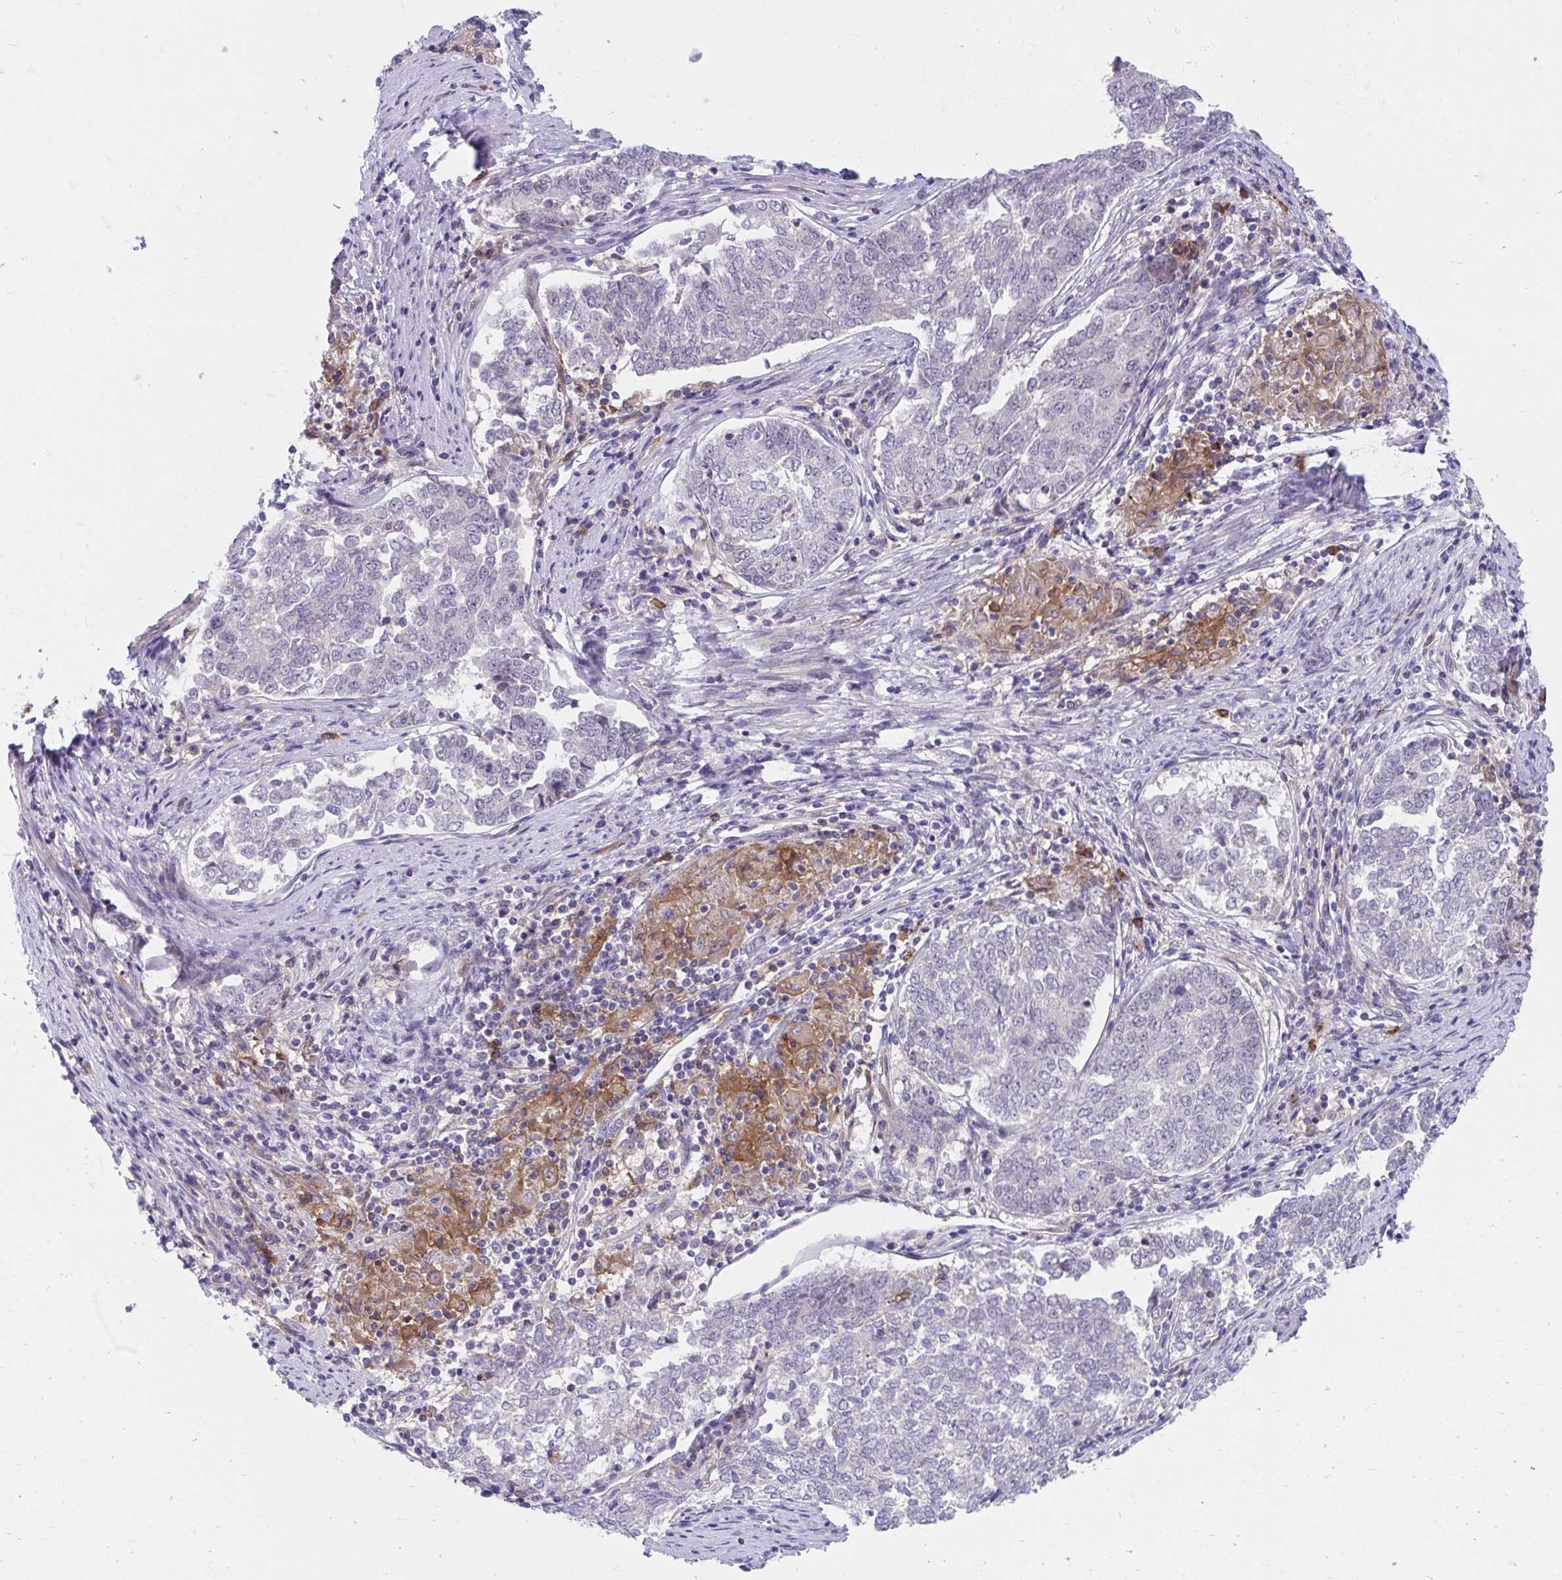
{"staining": {"intensity": "negative", "quantity": "none", "location": "none"}, "tissue": "endometrial cancer", "cell_type": "Tumor cells", "image_type": "cancer", "snomed": [{"axis": "morphology", "description": "Adenocarcinoma, NOS"}, {"axis": "topography", "description": "Endometrium"}], "caption": "Immunohistochemical staining of human endometrial cancer (adenocarcinoma) shows no significant positivity in tumor cells. The staining is performed using DAB (3,3'-diaminobenzidine) brown chromogen with nuclei counter-stained in using hematoxylin.", "gene": "SLAMF7", "patient": {"sex": "female", "age": 80}}